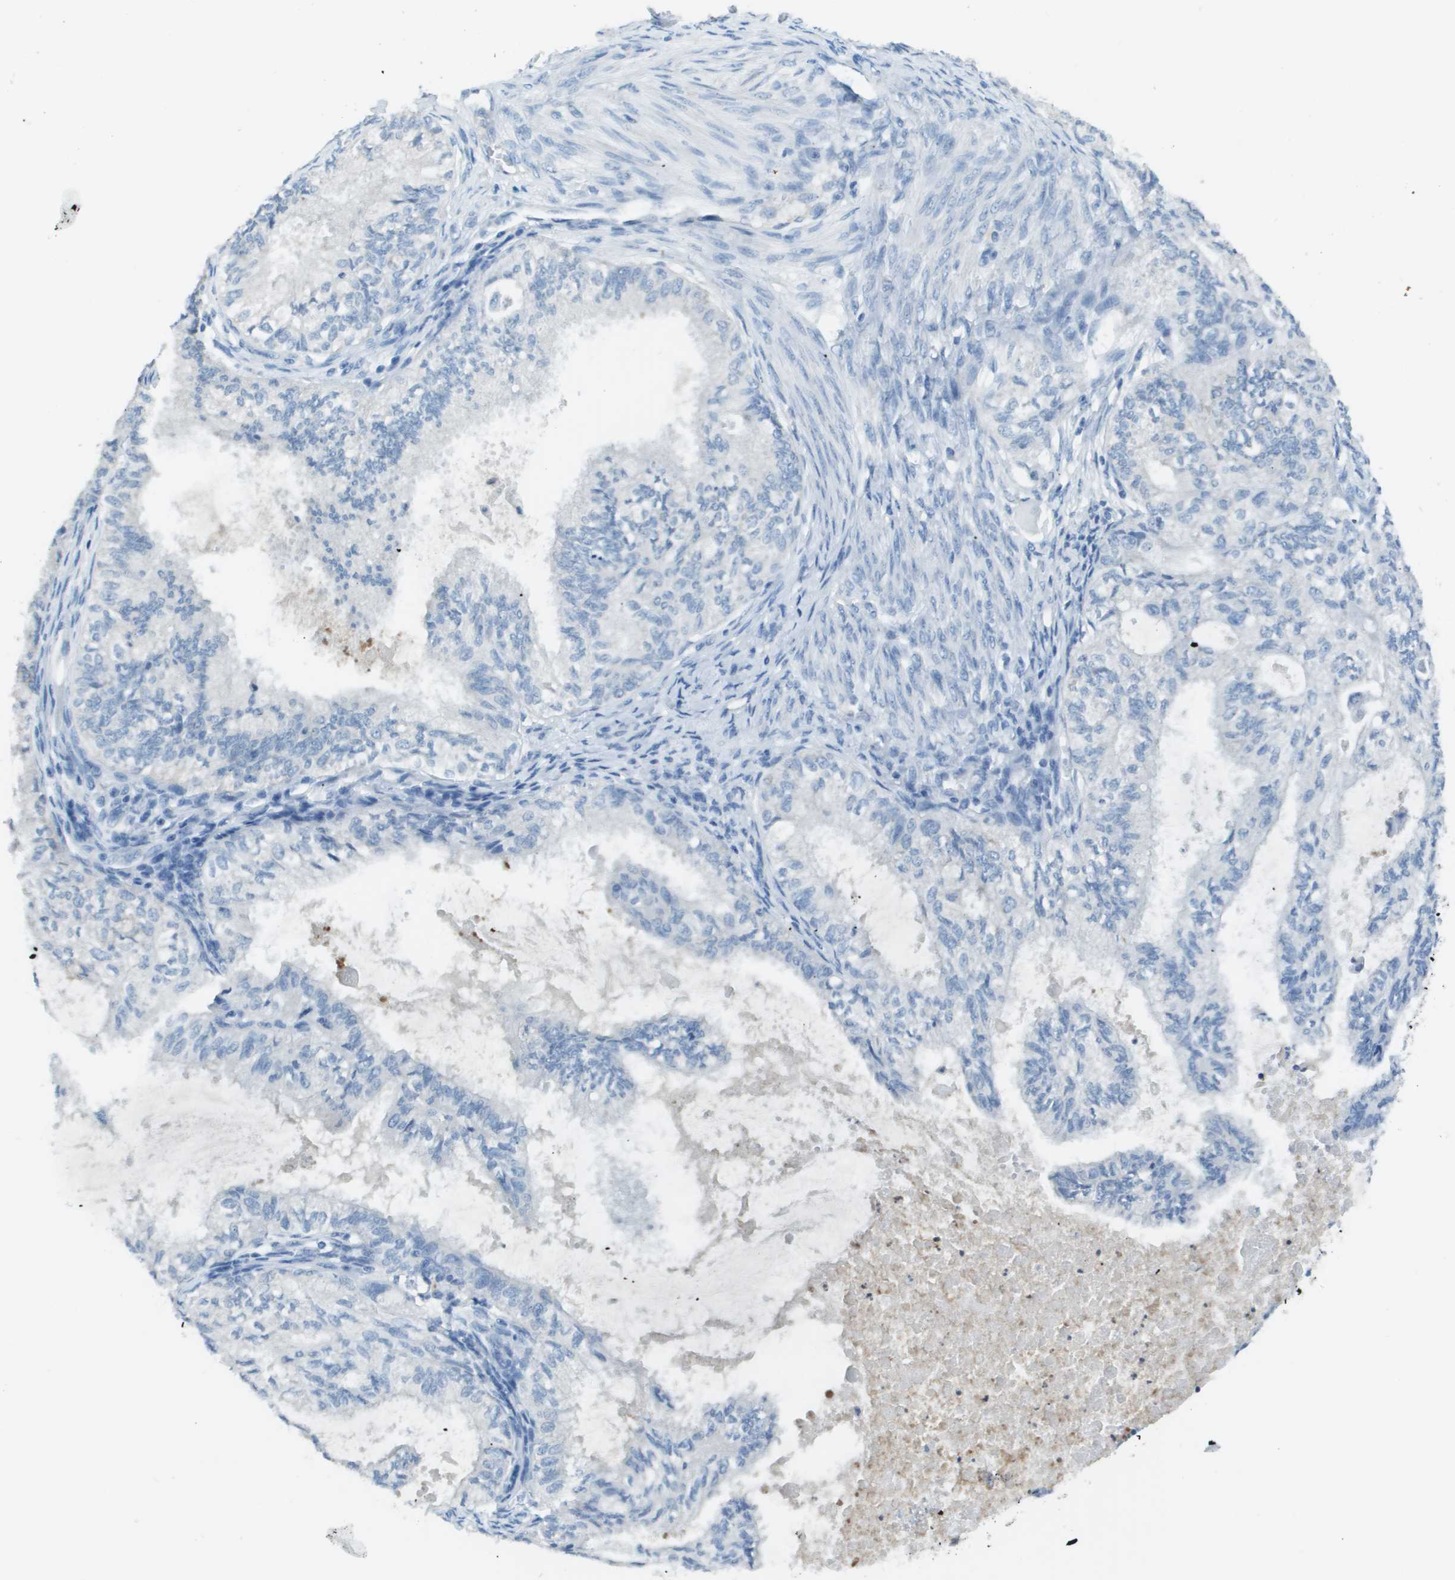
{"staining": {"intensity": "negative", "quantity": "none", "location": "none"}, "tissue": "cervical cancer", "cell_type": "Tumor cells", "image_type": "cancer", "snomed": [{"axis": "morphology", "description": "Normal tissue, NOS"}, {"axis": "morphology", "description": "Adenocarcinoma, NOS"}, {"axis": "topography", "description": "Cervix"}, {"axis": "topography", "description": "Endometrium"}], "caption": "Human cervical cancer (adenocarcinoma) stained for a protein using IHC reveals no positivity in tumor cells.", "gene": "PTGDR2", "patient": {"sex": "female", "age": 86}}